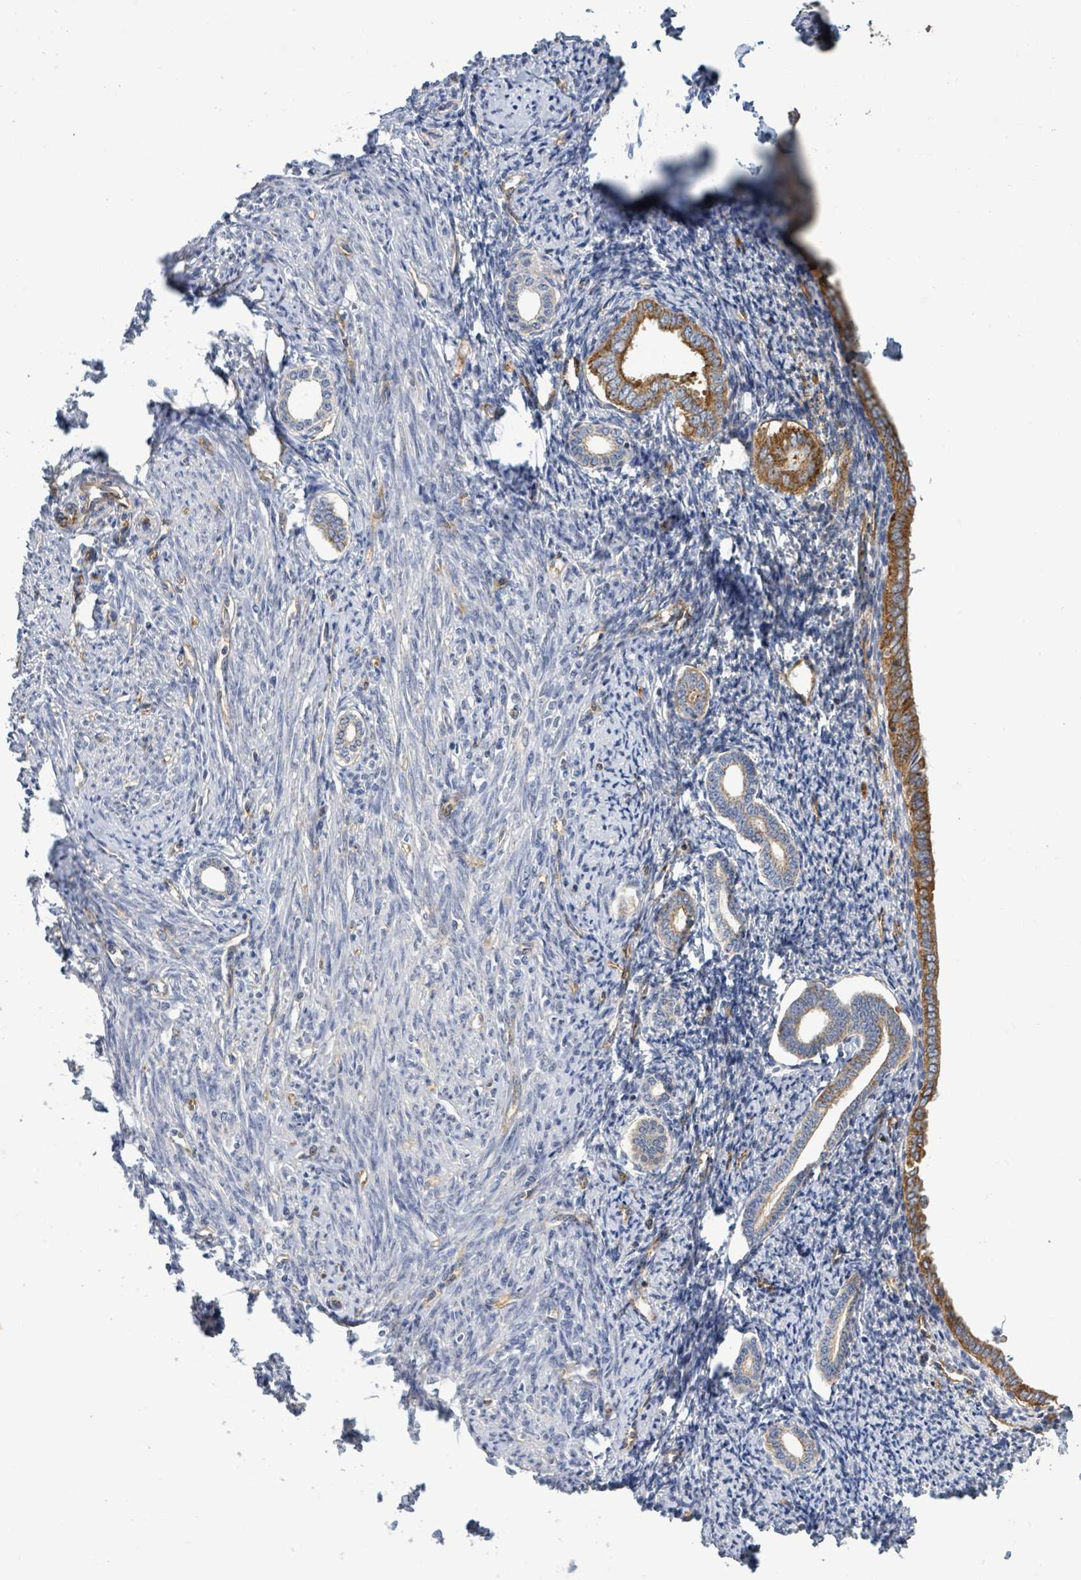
{"staining": {"intensity": "moderate", "quantity": "<25%", "location": "cytoplasmic/membranous"}, "tissue": "endometrium", "cell_type": "Cells in endometrial stroma", "image_type": "normal", "snomed": [{"axis": "morphology", "description": "Normal tissue, NOS"}, {"axis": "topography", "description": "Endometrium"}], "caption": "A micrograph of endometrium stained for a protein shows moderate cytoplasmic/membranous brown staining in cells in endometrial stroma.", "gene": "EGFL7", "patient": {"sex": "female", "age": 63}}